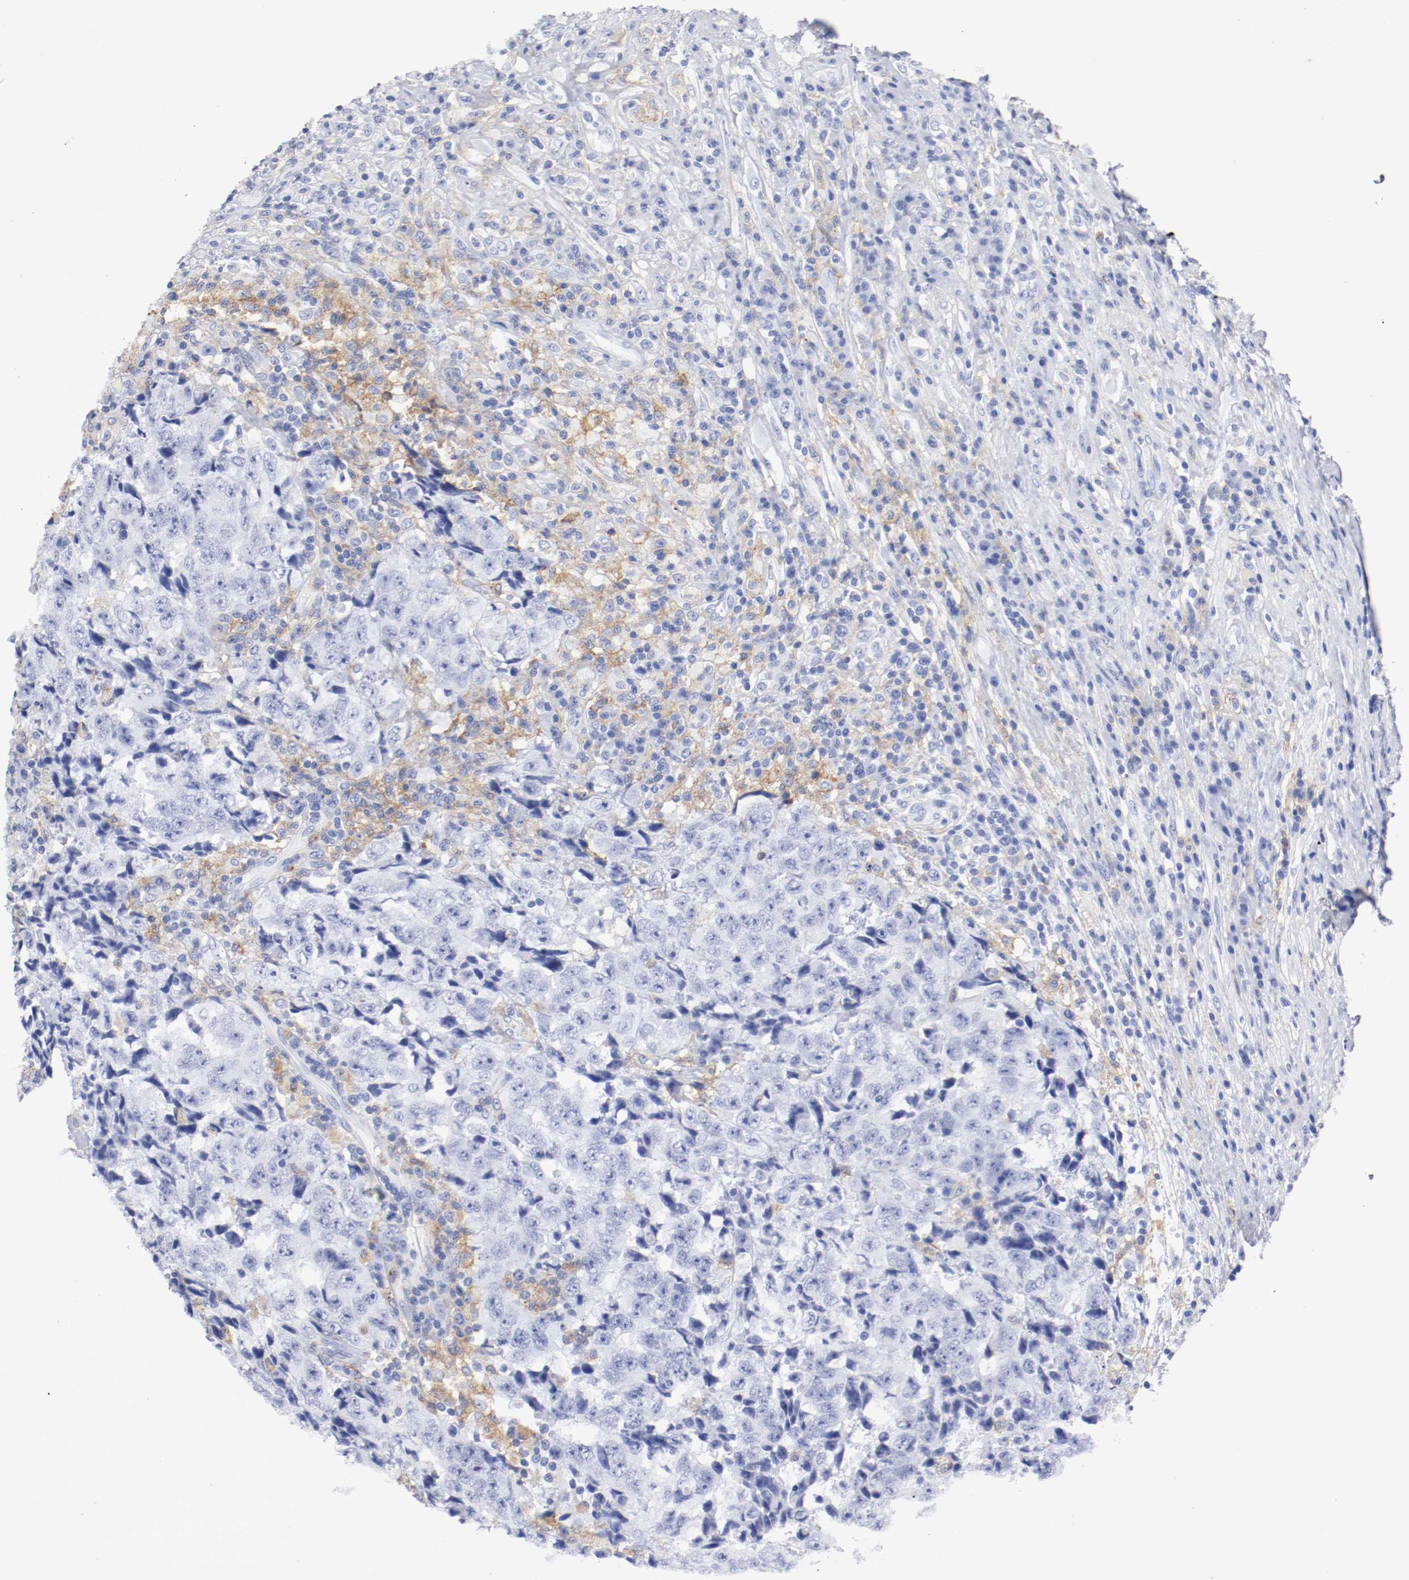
{"staining": {"intensity": "negative", "quantity": "none", "location": "none"}, "tissue": "testis cancer", "cell_type": "Tumor cells", "image_type": "cancer", "snomed": [{"axis": "morphology", "description": "Necrosis, NOS"}, {"axis": "morphology", "description": "Carcinoma, Embryonal, NOS"}, {"axis": "topography", "description": "Testis"}], "caption": "This photomicrograph is of testis embryonal carcinoma stained with immunohistochemistry to label a protein in brown with the nuclei are counter-stained blue. There is no expression in tumor cells. (DAB (3,3'-diaminobenzidine) immunohistochemistry (IHC) with hematoxylin counter stain).", "gene": "ITGAX", "patient": {"sex": "male", "age": 19}}